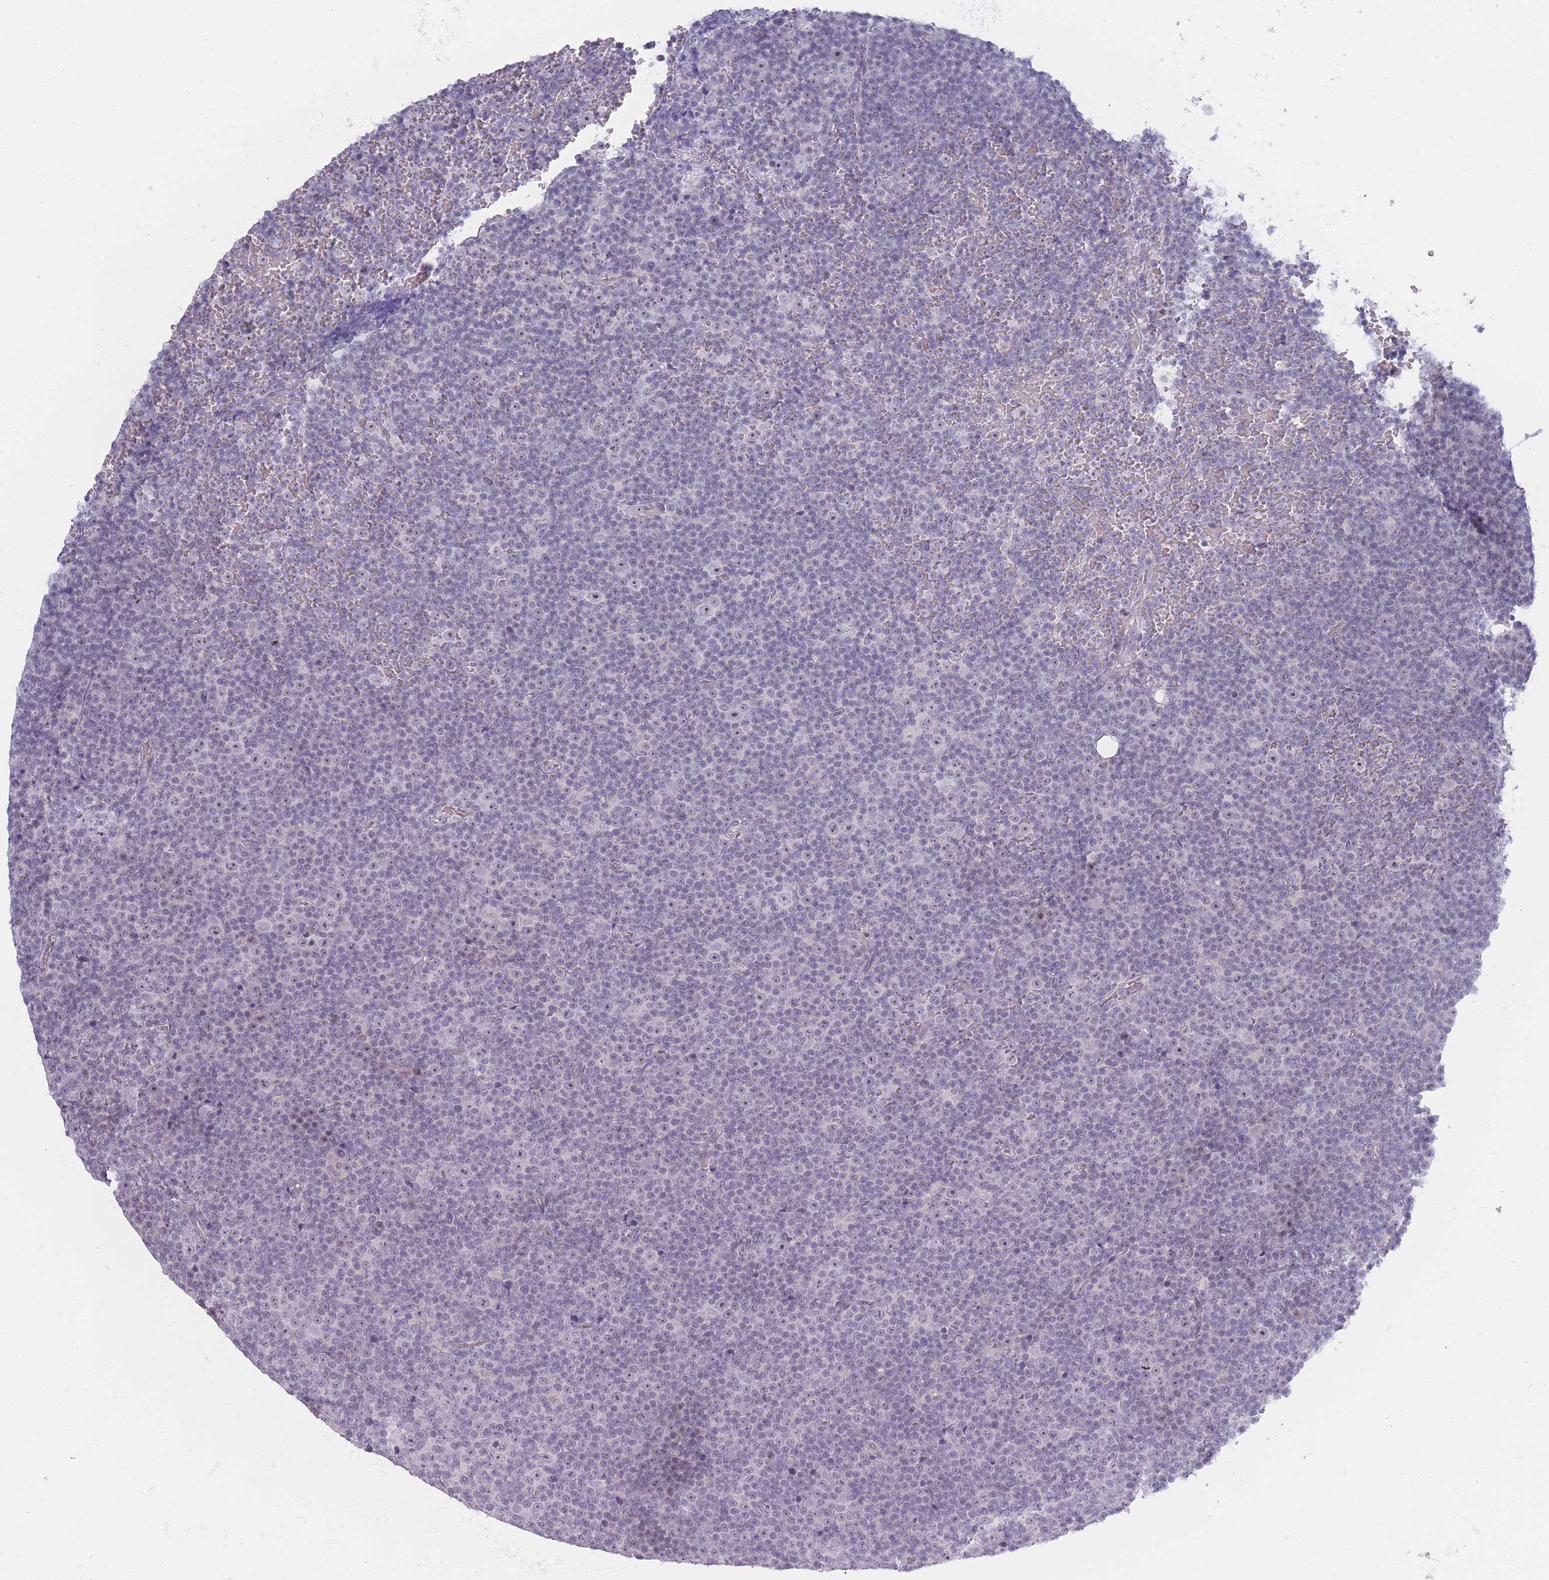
{"staining": {"intensity": "negative", "quantity": "none", "location": "none"}, "tissue": "lymphoma", "cell_type": "Tumor cells", "image_type": "cancer", "snomed": [{"axis": "morphology", "description": "Malignant lymphoma, non-Hodgkin's type, Low grade"}, {"axis": "topography", "description": "Lymph node"}], "caption": "DAB immunohistochemical staining of human lymphoma displays no significant expression in tumor cells.", "gene": "ROS1", "patient": {"sex": "female", "age": 67}}